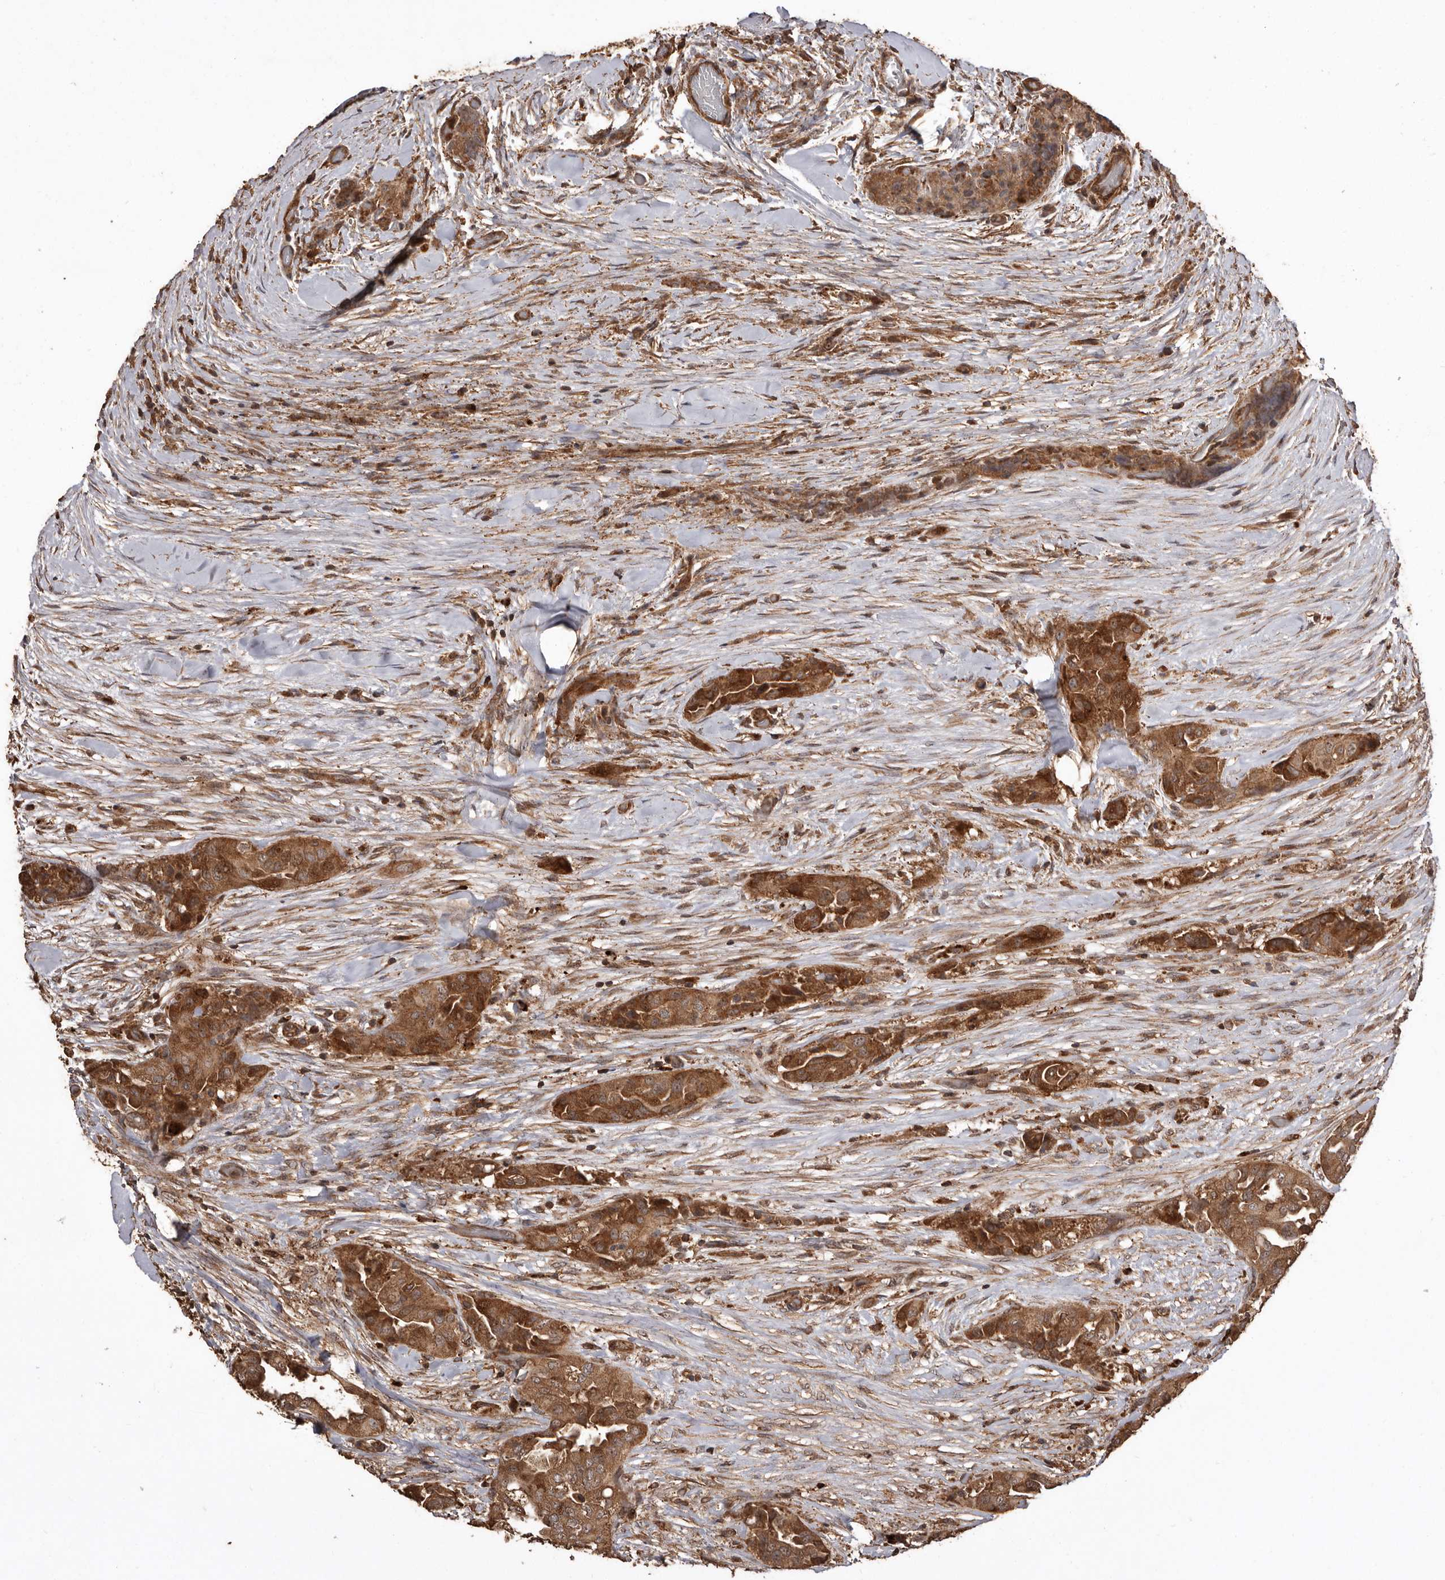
{"staining": {"intensity": "strong", "quantity": ">75%", "location": "cytoplasmic/membranous"}, "tissue": "thyroid cancer", "cell_type": "Tumor cells", "image_type": "cancer", "snomed": [{"axis": "morphology", "description": "Papillary adenocarcinoma, NOS"}, {"axis": "topography", "description": "Thyroid gland"}], "caption": "Immunohistochemical staining of thyroid cancer reveals strong cytoplasmic/membranous protein expression in about >75% of tumor cells.", "gene": "RWDD1", "patient": {"sex": "female", "age": 59}}